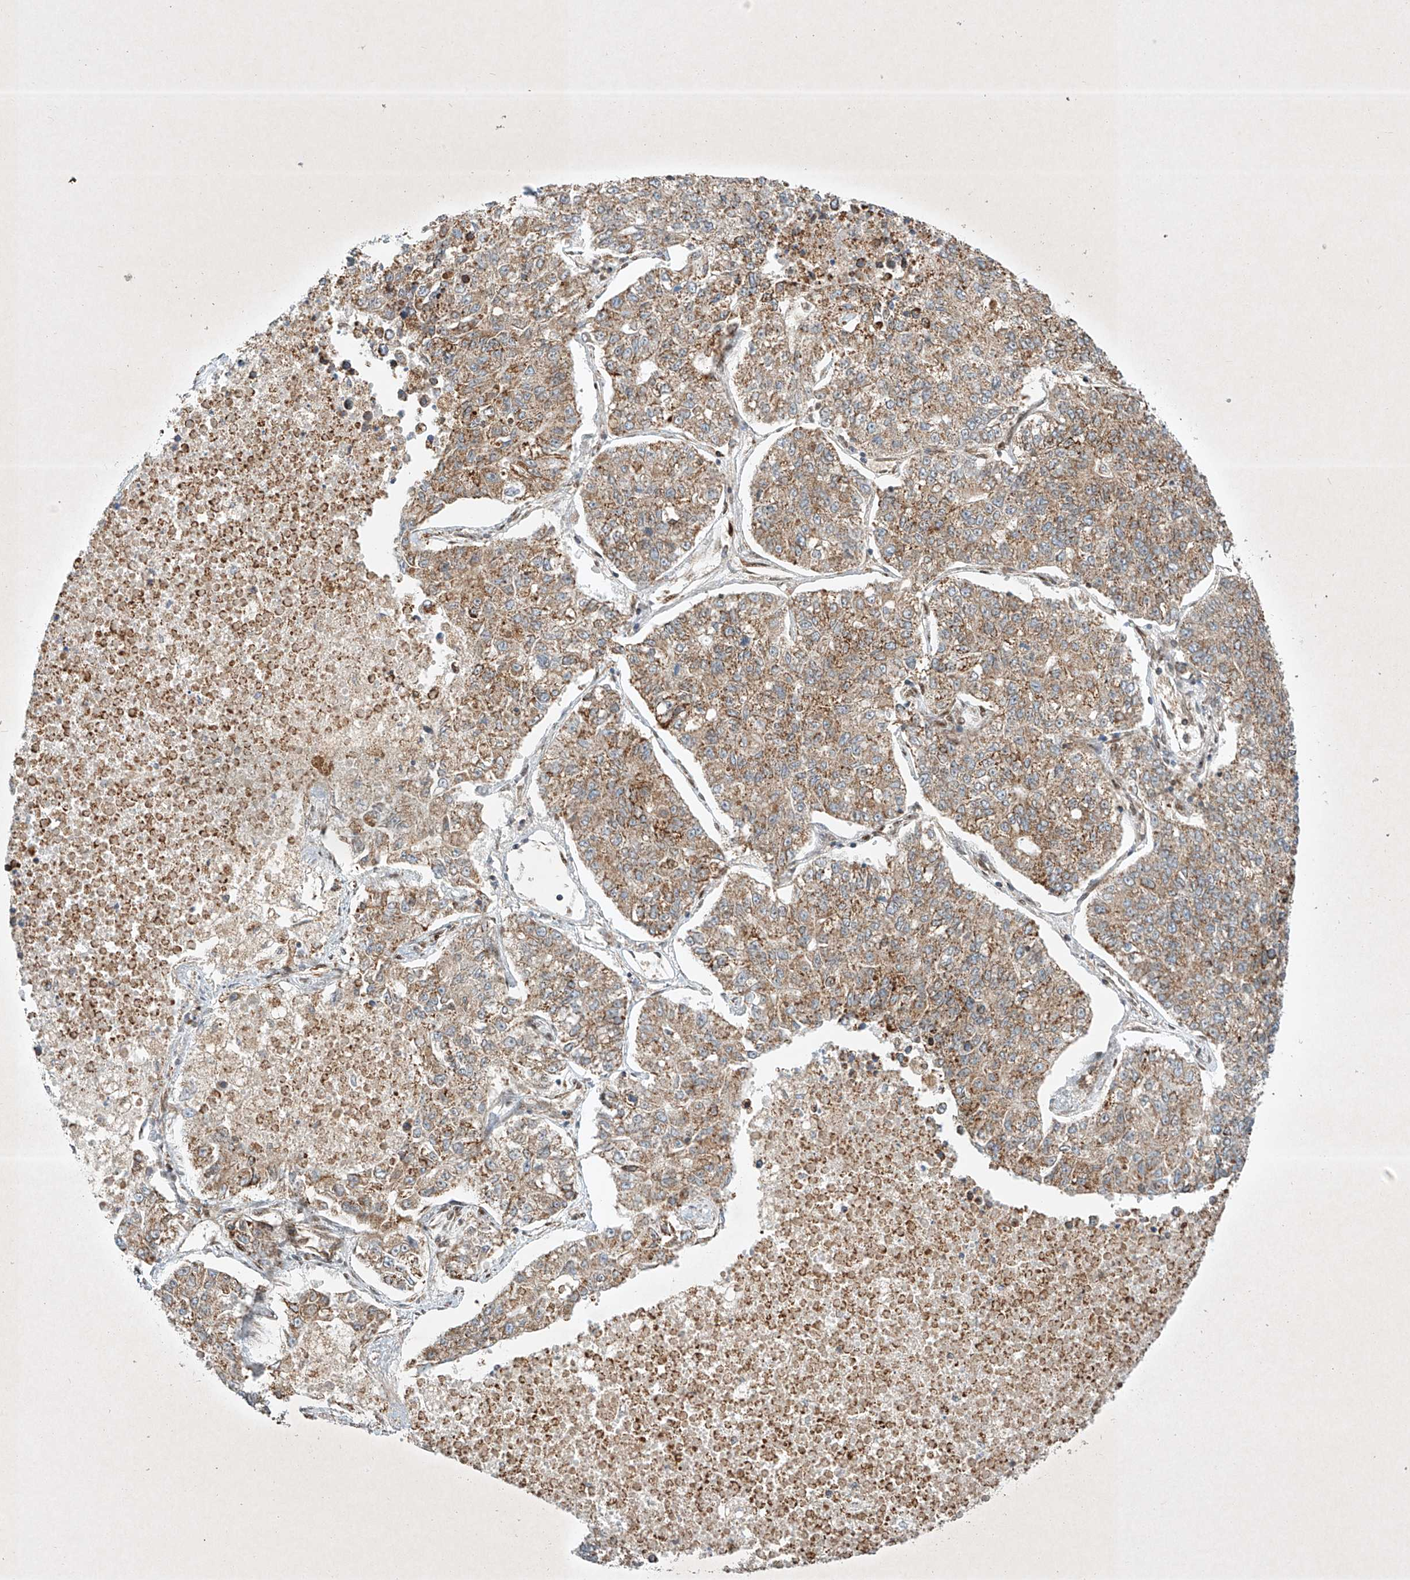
{"staining": {"intensity": "moderate", "quantity": "25%-75%", "location": "cytoplasmic/membranous"}, "tissue": "lung cancer", "cell_type": "Tumor cells", "image_type": "cancer", "snomed": [{"axis": "morphology", "description": "Adenocarcinoma, NOS"}, {"axis": "topography", "description": "Lung"}], "caption": "A medium amount of moderate cytoplasmic/membranous expression is present in about 25%-75% of tumor cells in lung adenocarcinoma tissue.", "gene": "EPG5", "patient": {"sex": "male", "age": 49}}